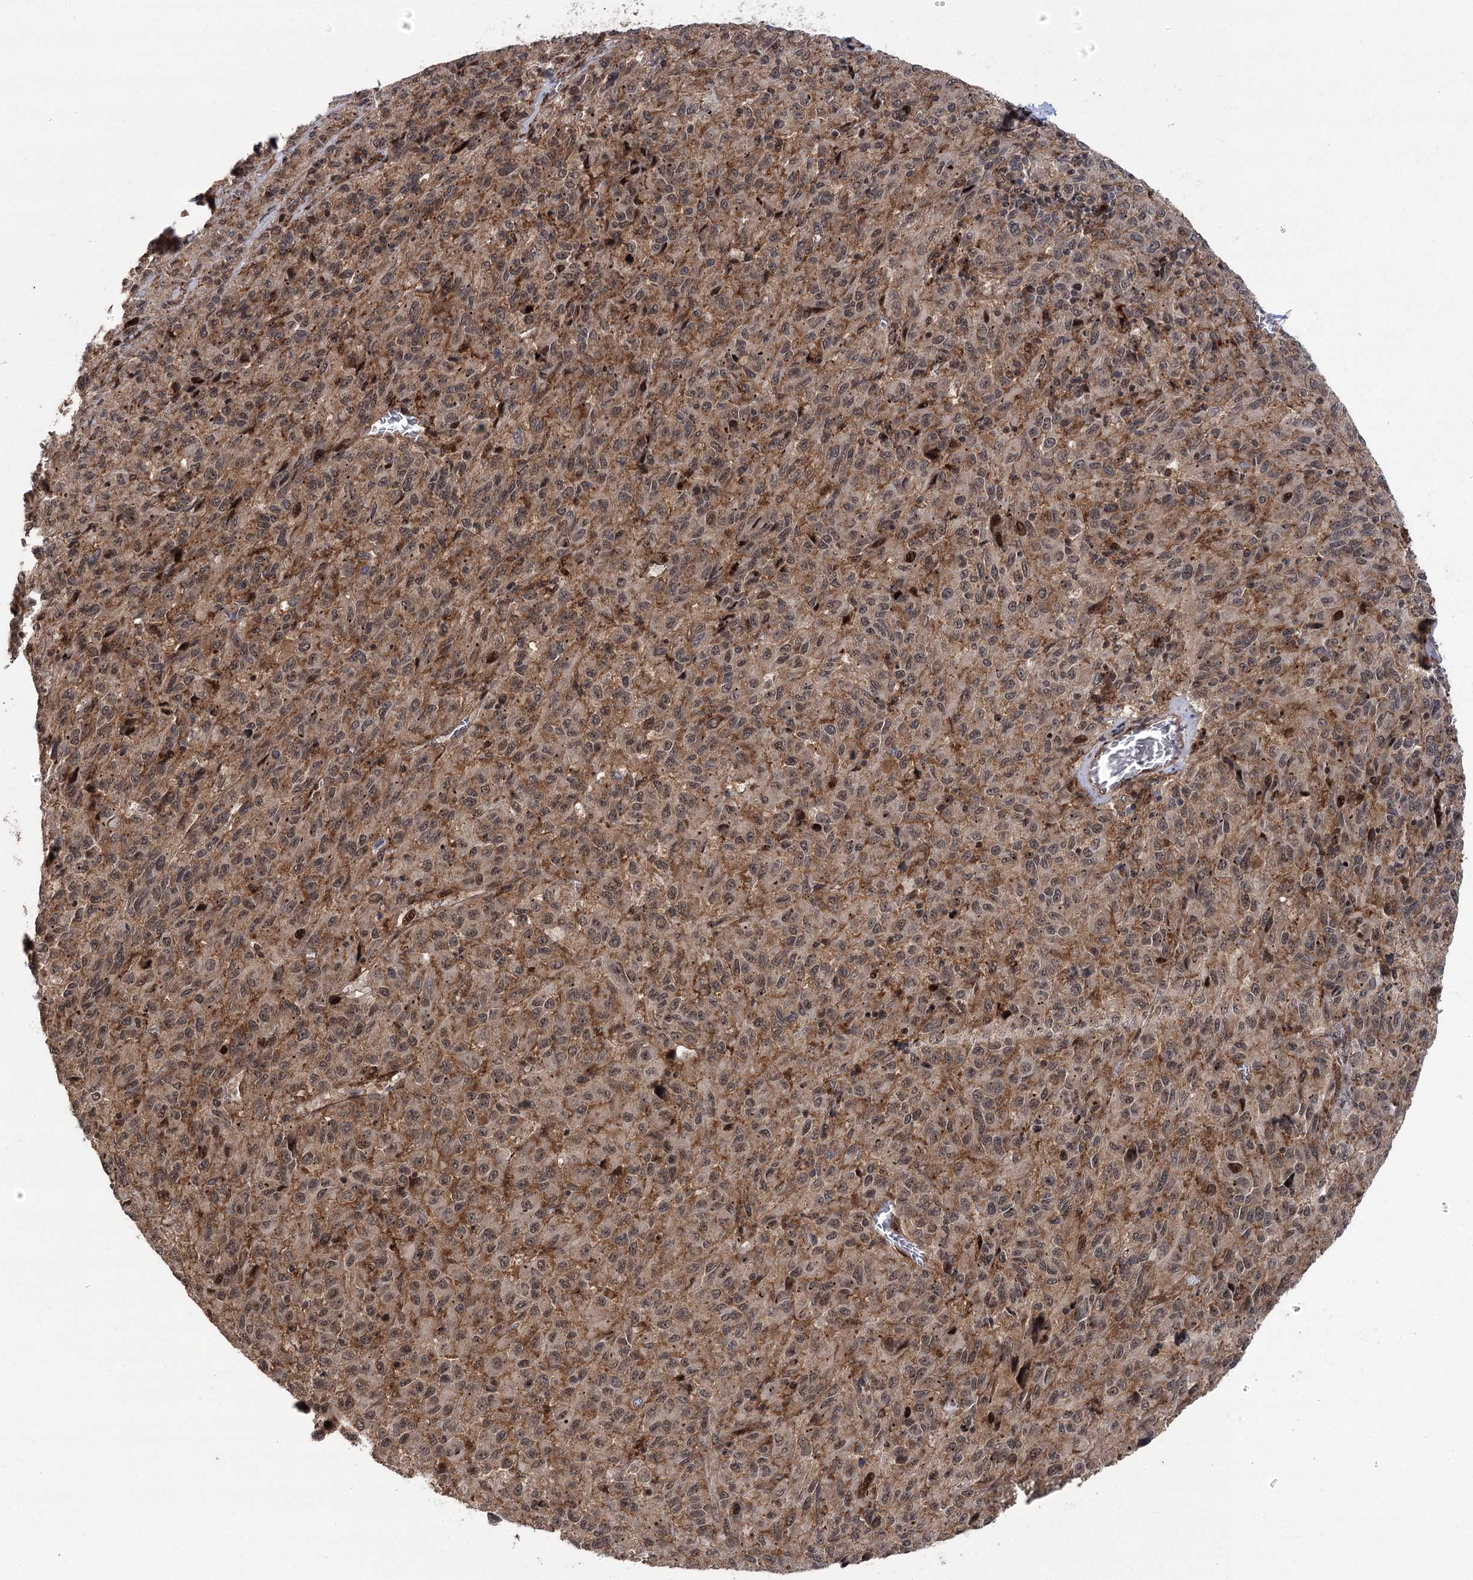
{"staining": {"intensity": "weak", "quantity": ">75%", "location": "cytoplasmic/membranous,nuclear"}, "tissue": "melanoma", "cell_type": "Tumor cells", "image_type": "cancer", "snomed": [{"axis": "morphology", "description": "Malignant melanoma, Metastatic site"}, {"axis": "topography", "description": "Lung"}], "caption": "An image showing weak cytoplasmic/membranous and nuclear staining in about >75% of tumor cells in malignant melanoma (metastatic site), as visualized by brown immunohistochemical staining.", "gene": "PARM1", "patient": {"sex": "male", "age": 64}}